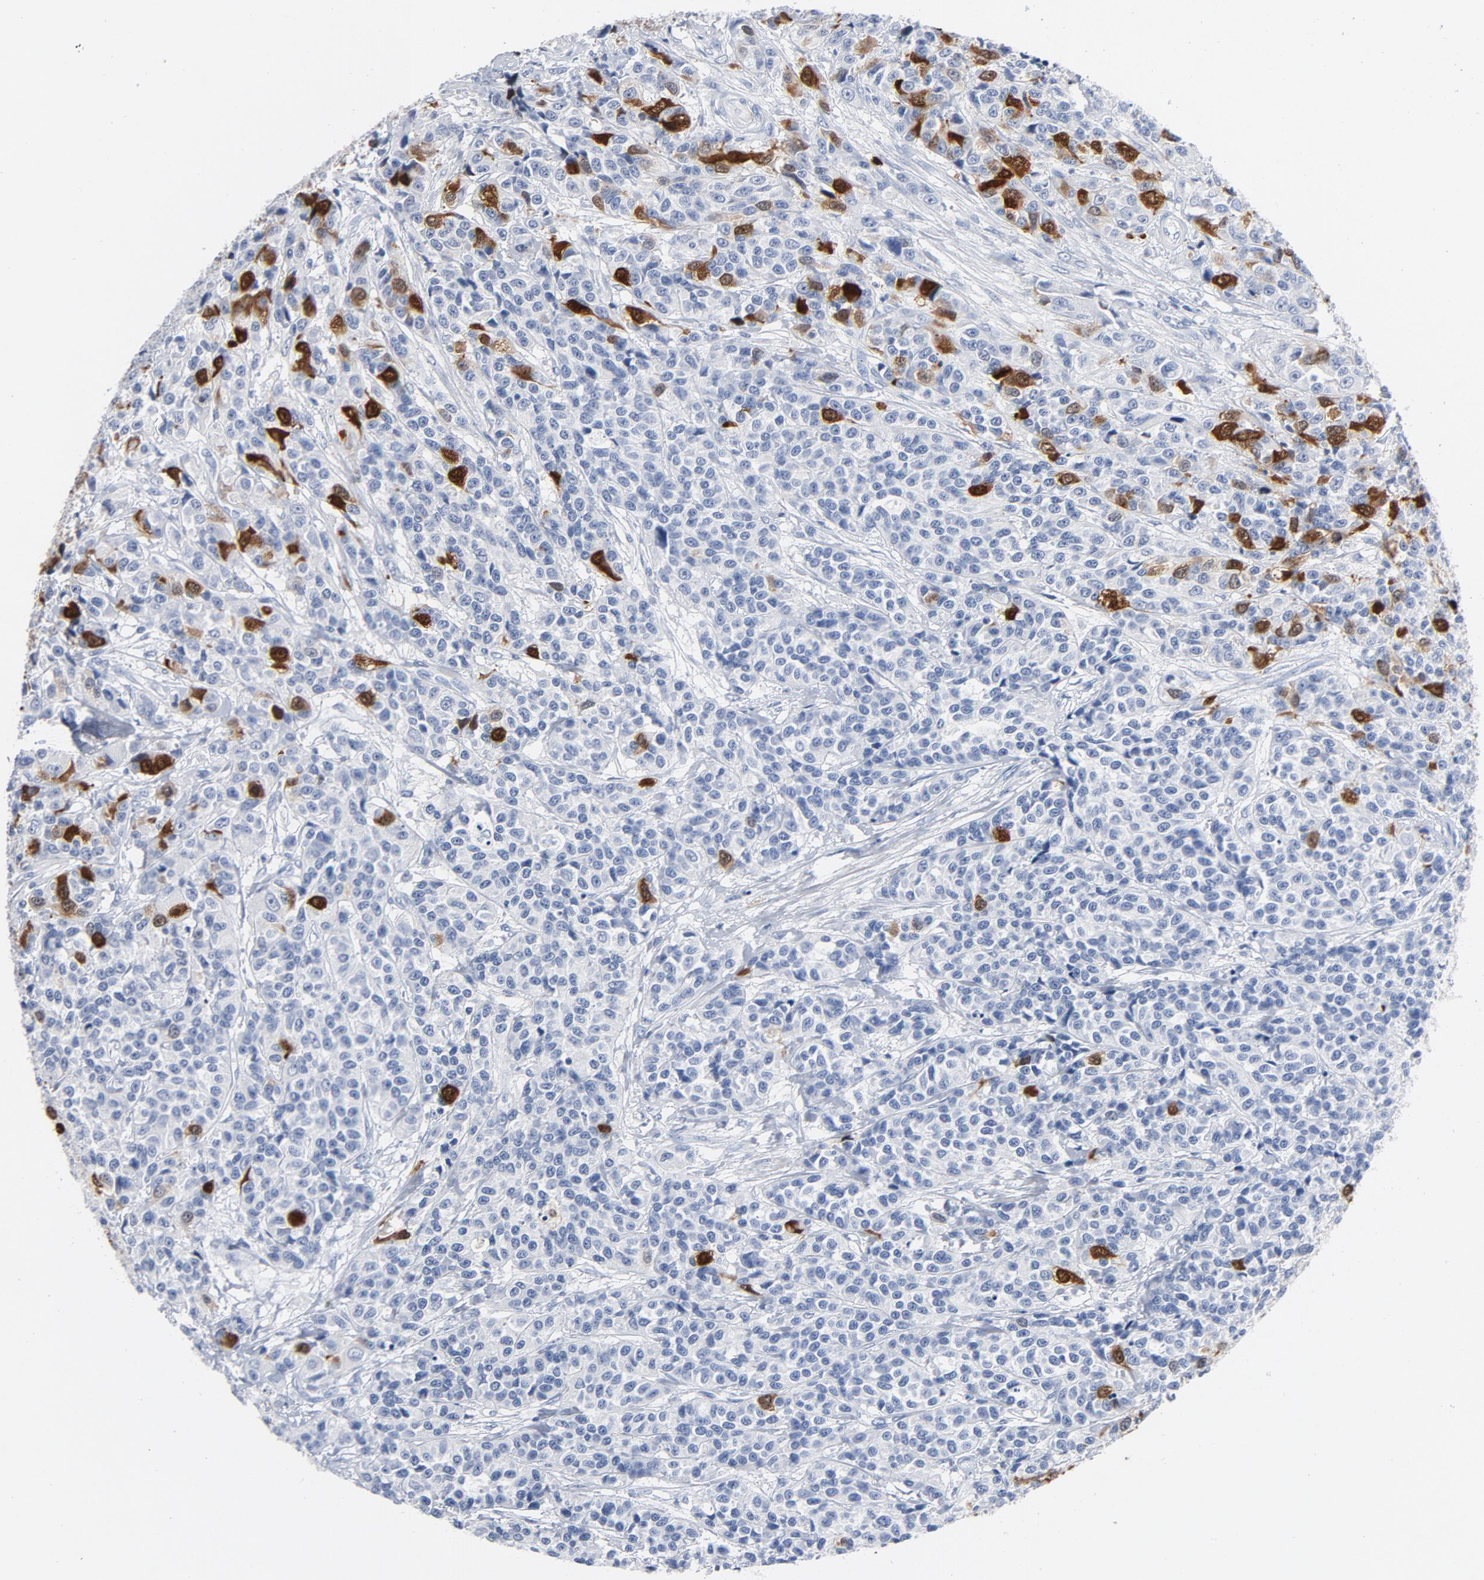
{"staining": {"intensity": "strong", "quantity": "25%-75%", "location": "nuclear"}, "tissue": "urothelial cancer", "cell_type": "Tumor cells", "image_type": "cancer", "snomed": [{"axis": "morphology", "description": "Urothelial carcinoma, High grade"}, {"axis": "topography", "description": "Urinary bladder"}], "caption": "This is a photomicrograph of IHC staining of urothelial cancer, which shows strong expression in the nuclear of tumor cells.", "gene": "CDC20", "patient": {"sex": "female", "age": 81}}